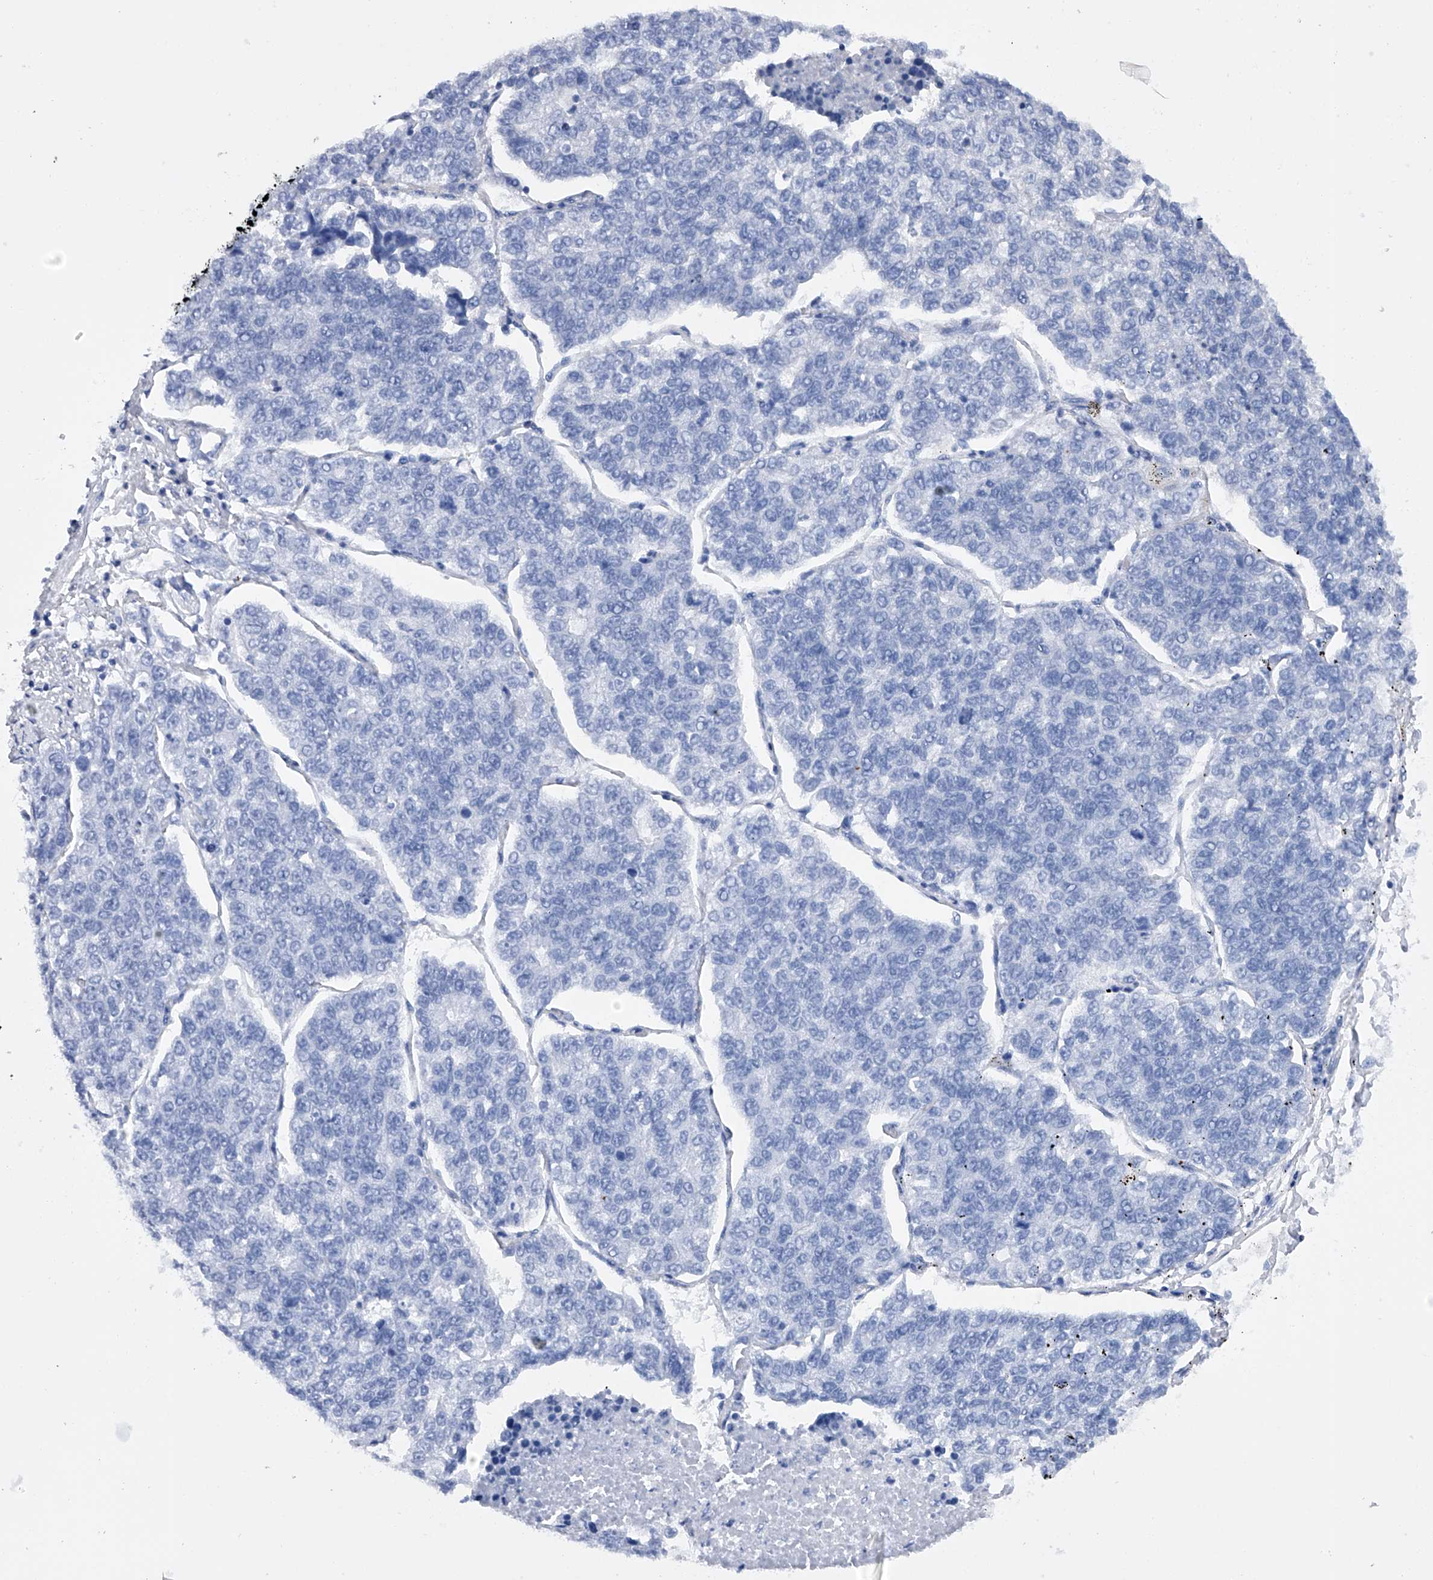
{"staining": {"intensity": "negative", "quantity": "none", "location": "none"}, "tissue": "lung cancer", "cell_type": "Tumor cells", "image_type": "cancer", "snomed": [{"axis": "morphology", "description": "Adenocarcinoma, NOS"}, {"axis": "topography", "description": "Lung"}], "caption": "Histopathology image shows no significant protein positivity in tumor cells of lung adenocarcinoma.", "gene": "MLYCD", "patient": {"sex": "male", "age": 49}}